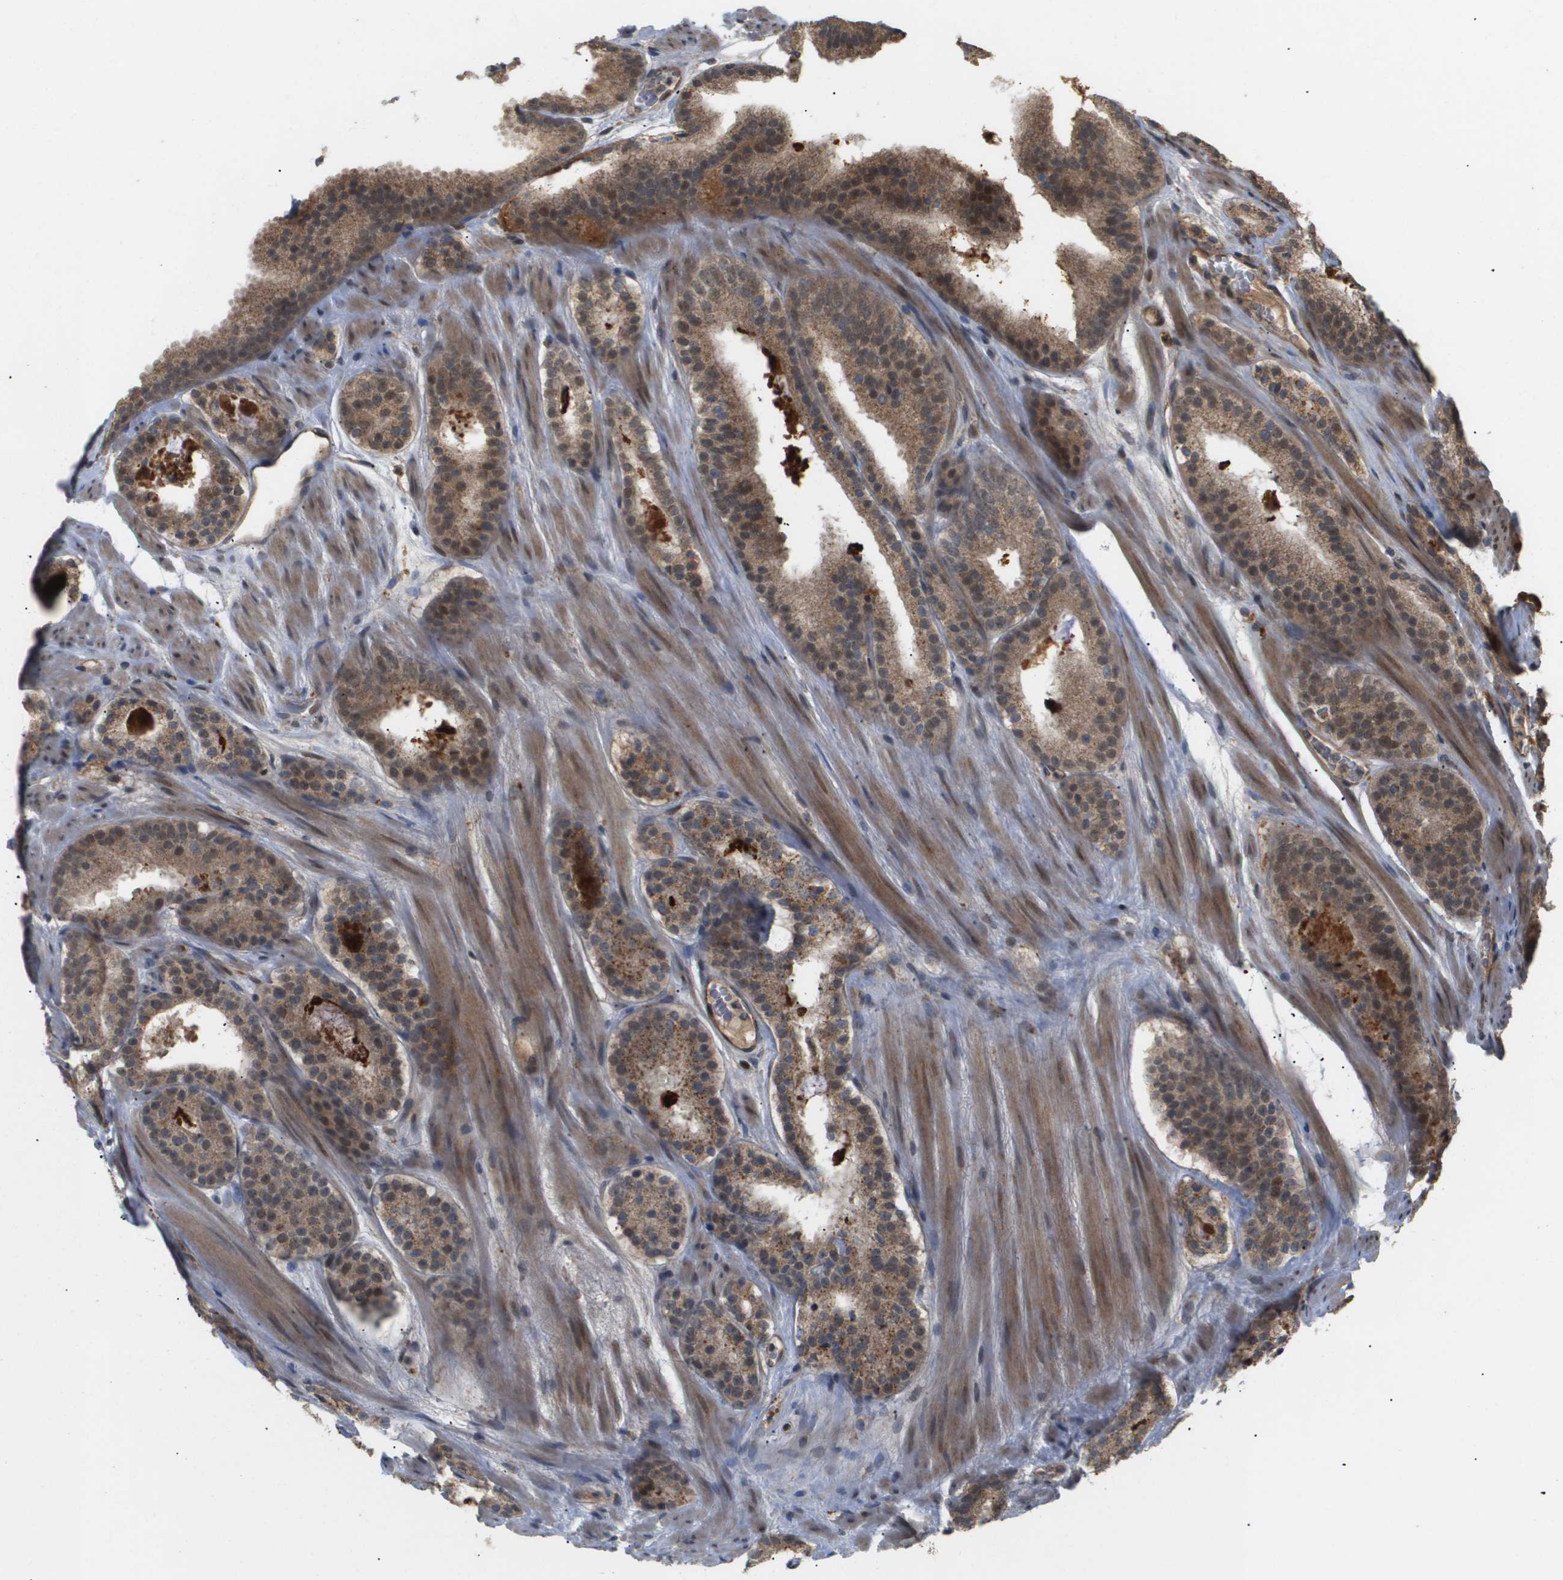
{"staining": {"intensity": "moderate", "quantity": ">75%", "location": "cytoplasmic/membranous,nuclear"}, "tissue": "prostate cancer", "cell_type": "Tumor cells", "image_type": "cancer", "snomed": [{"axis": "morphology", "description": "Adenocarcinoma, Low grade"}, {"axis": "topography", "description": "Prostate"}], "caption": "Prostate cancer (low-grade adenocarcinoma) was stained to show a protein in brown. There is medium levels of moderate cytoplasmic/membranous and nuclear positivity in approximately >75% of tumor cells. (DAB = brown stain, brightfield microscopy at high magnification).", "gene": "PDGFB", "patient": {"sex": "male", "age": 69}}